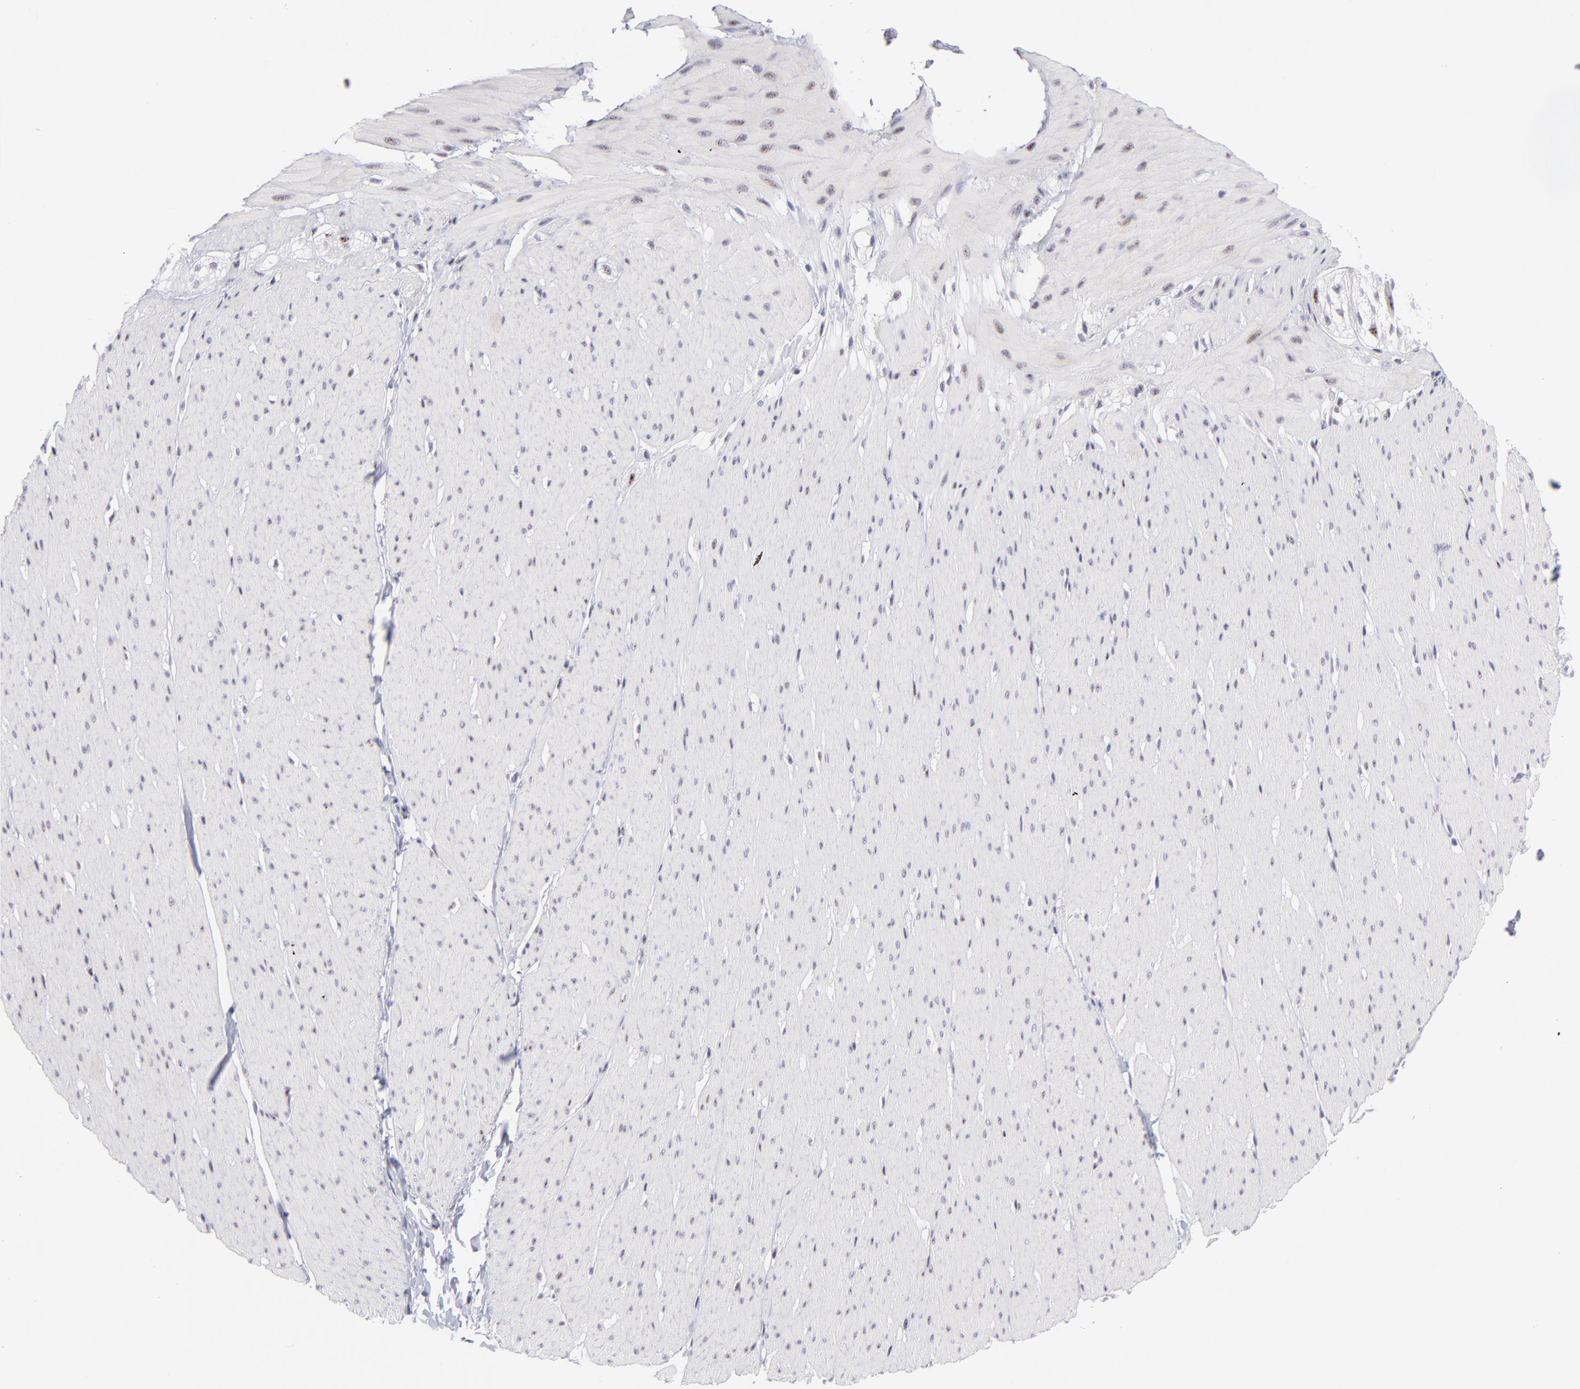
{"staining": {"intensity": "negative", "quantity": "none", "location": "none"}, "tissue": "smooth muscle", "cell_type": "Smooth muscle cells", "image_type": "normal", "snomed": [{"axis": "morphology", "description": "Normal tissue, NOS"}, {"axis": "topography", "description": "Smooth muscle"}, {"axis": "topography", "description": "Colon"}], "caption": "Human smooth muscle stained for a protein using immunohistochemistry reveals no staining in smooth muscle cells.", "gene": "CDC25C", "patient": {"sex": "male", "age": 67}}